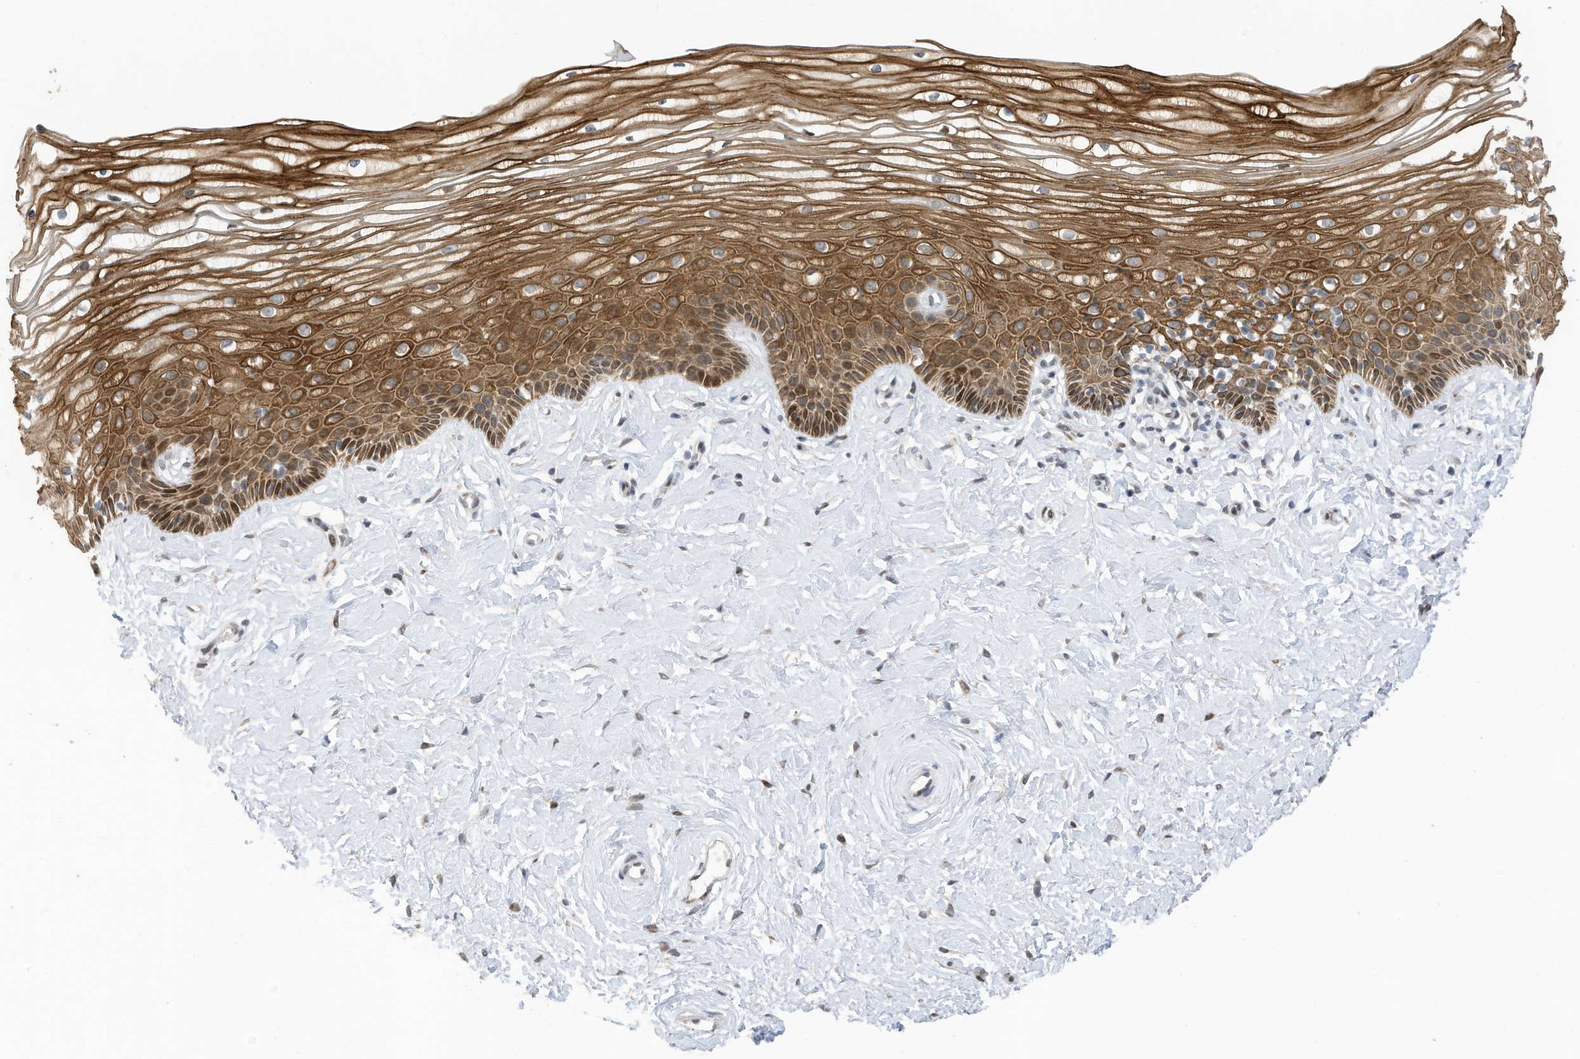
{"staining": {"intensity": "strong", "quantity": "25%-75%", "location": "cytoplasmic/membranous,nuclear"}, "tissue": "vagina", "cell_type": "Squamous epithelial cells", "image_type": "normal", "snomed": [{"axis": "morphology", "description": "Normal tissue, NOS"}, {"axis": "topography", "description": "Vagina"}, {"axis": "topography", "description": "Cervix"}], "caption": "Brown immunohistochemical staining in benign vagina displays strong cytoplasmic/membranous,nuclear staining in about 25%-75% of squamous epithelial cells.", "gene": "RABL3", "patient": {"sex": "female", "age": 40}}